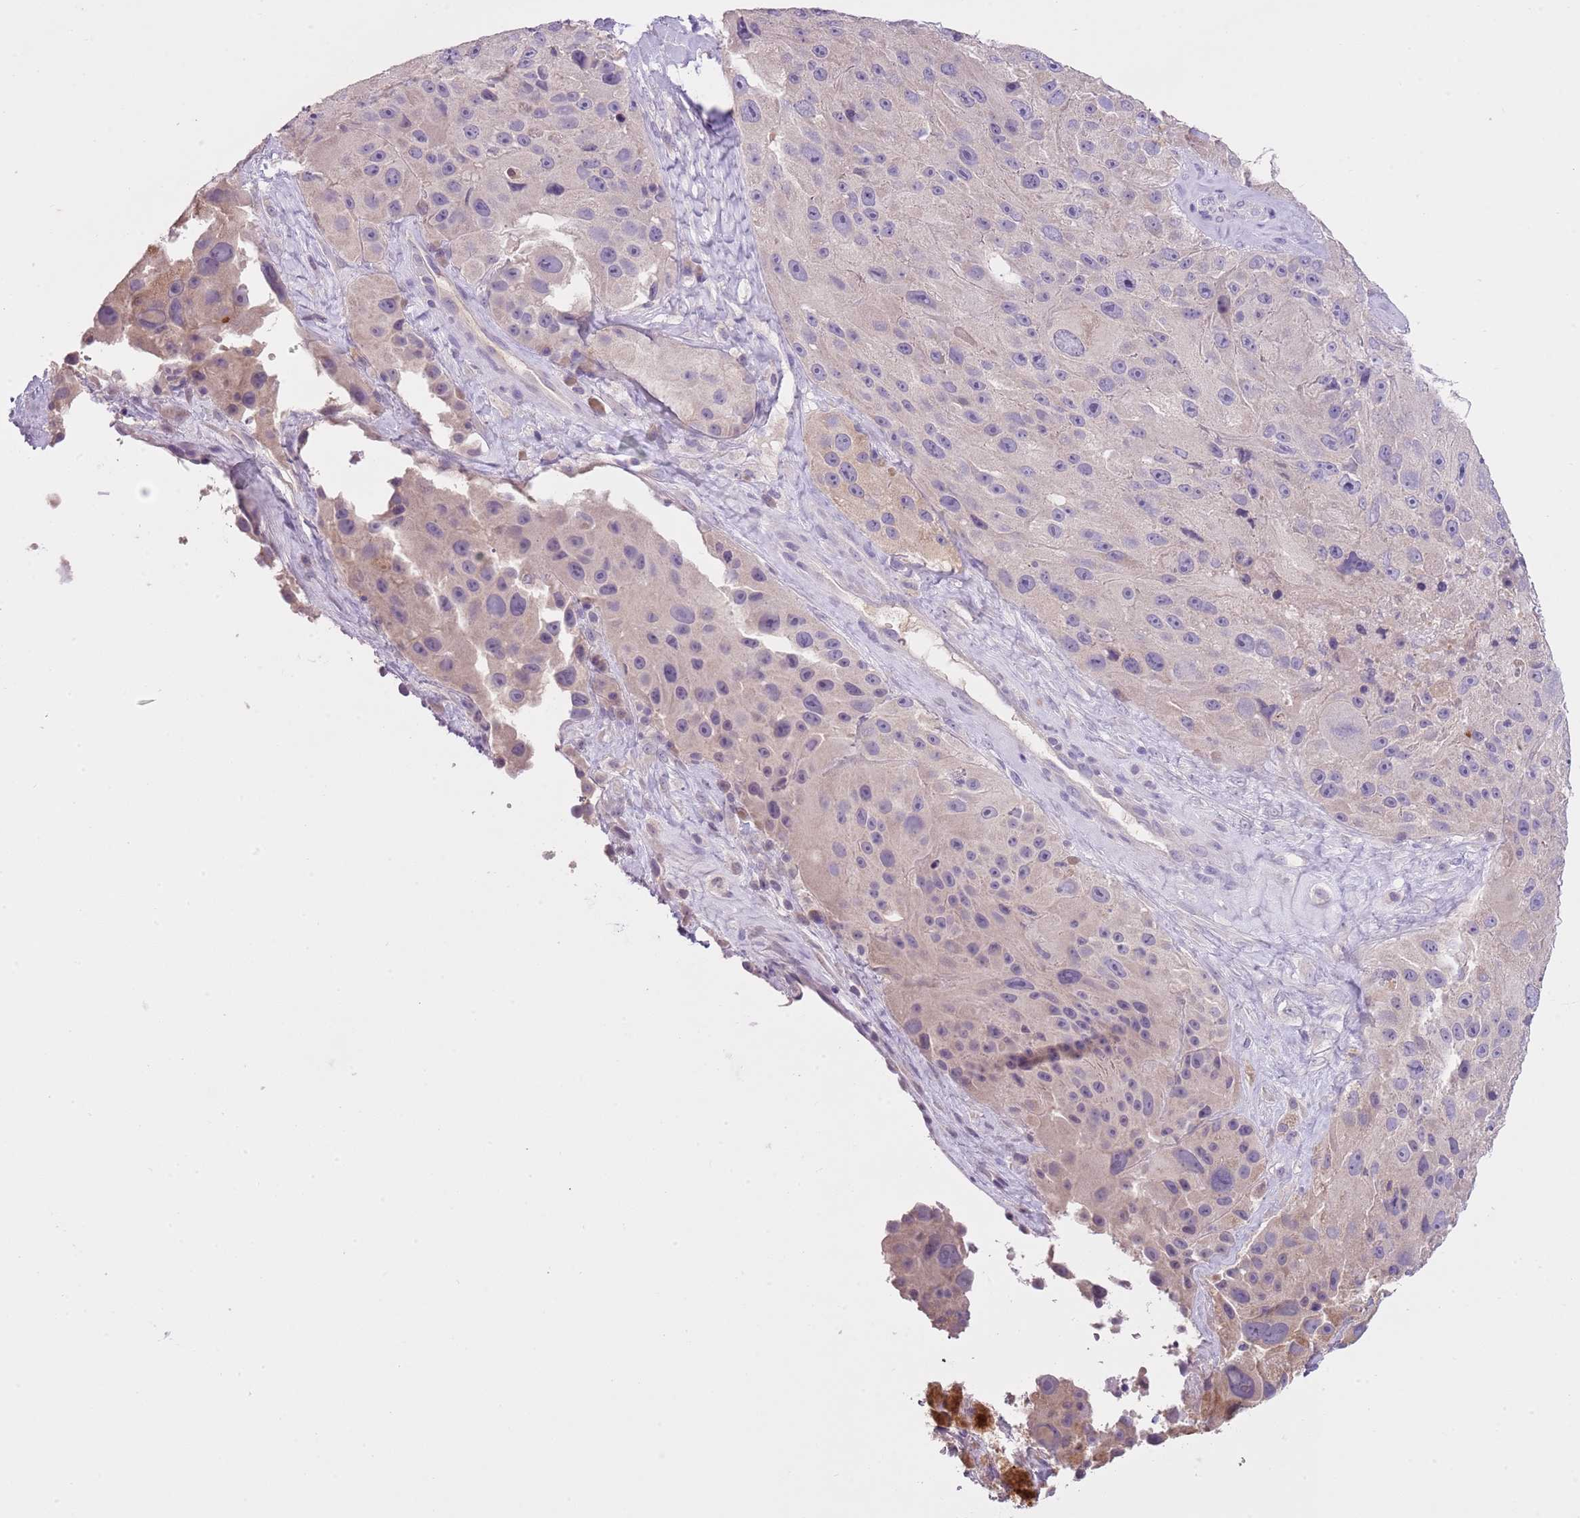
{"staining": {"intensity": "negative", "quantity": "none", "location": "none"}, "tissue": "melanoma", "cell_type": "Tumor cells", "image_type": "cancer", "snomed": [{"axis": "morphology", "description": "Malignant melanoma, Metastatic site"}, {"axis": "topography", "description": "Lymph node"}], "caption": "Human melanoma stained for a protein using immunohistochemistry (IHC) displays no expression in tumor cells.", "gene": "SLC35E3", "patient": {"sex": "male", "age": 62}}